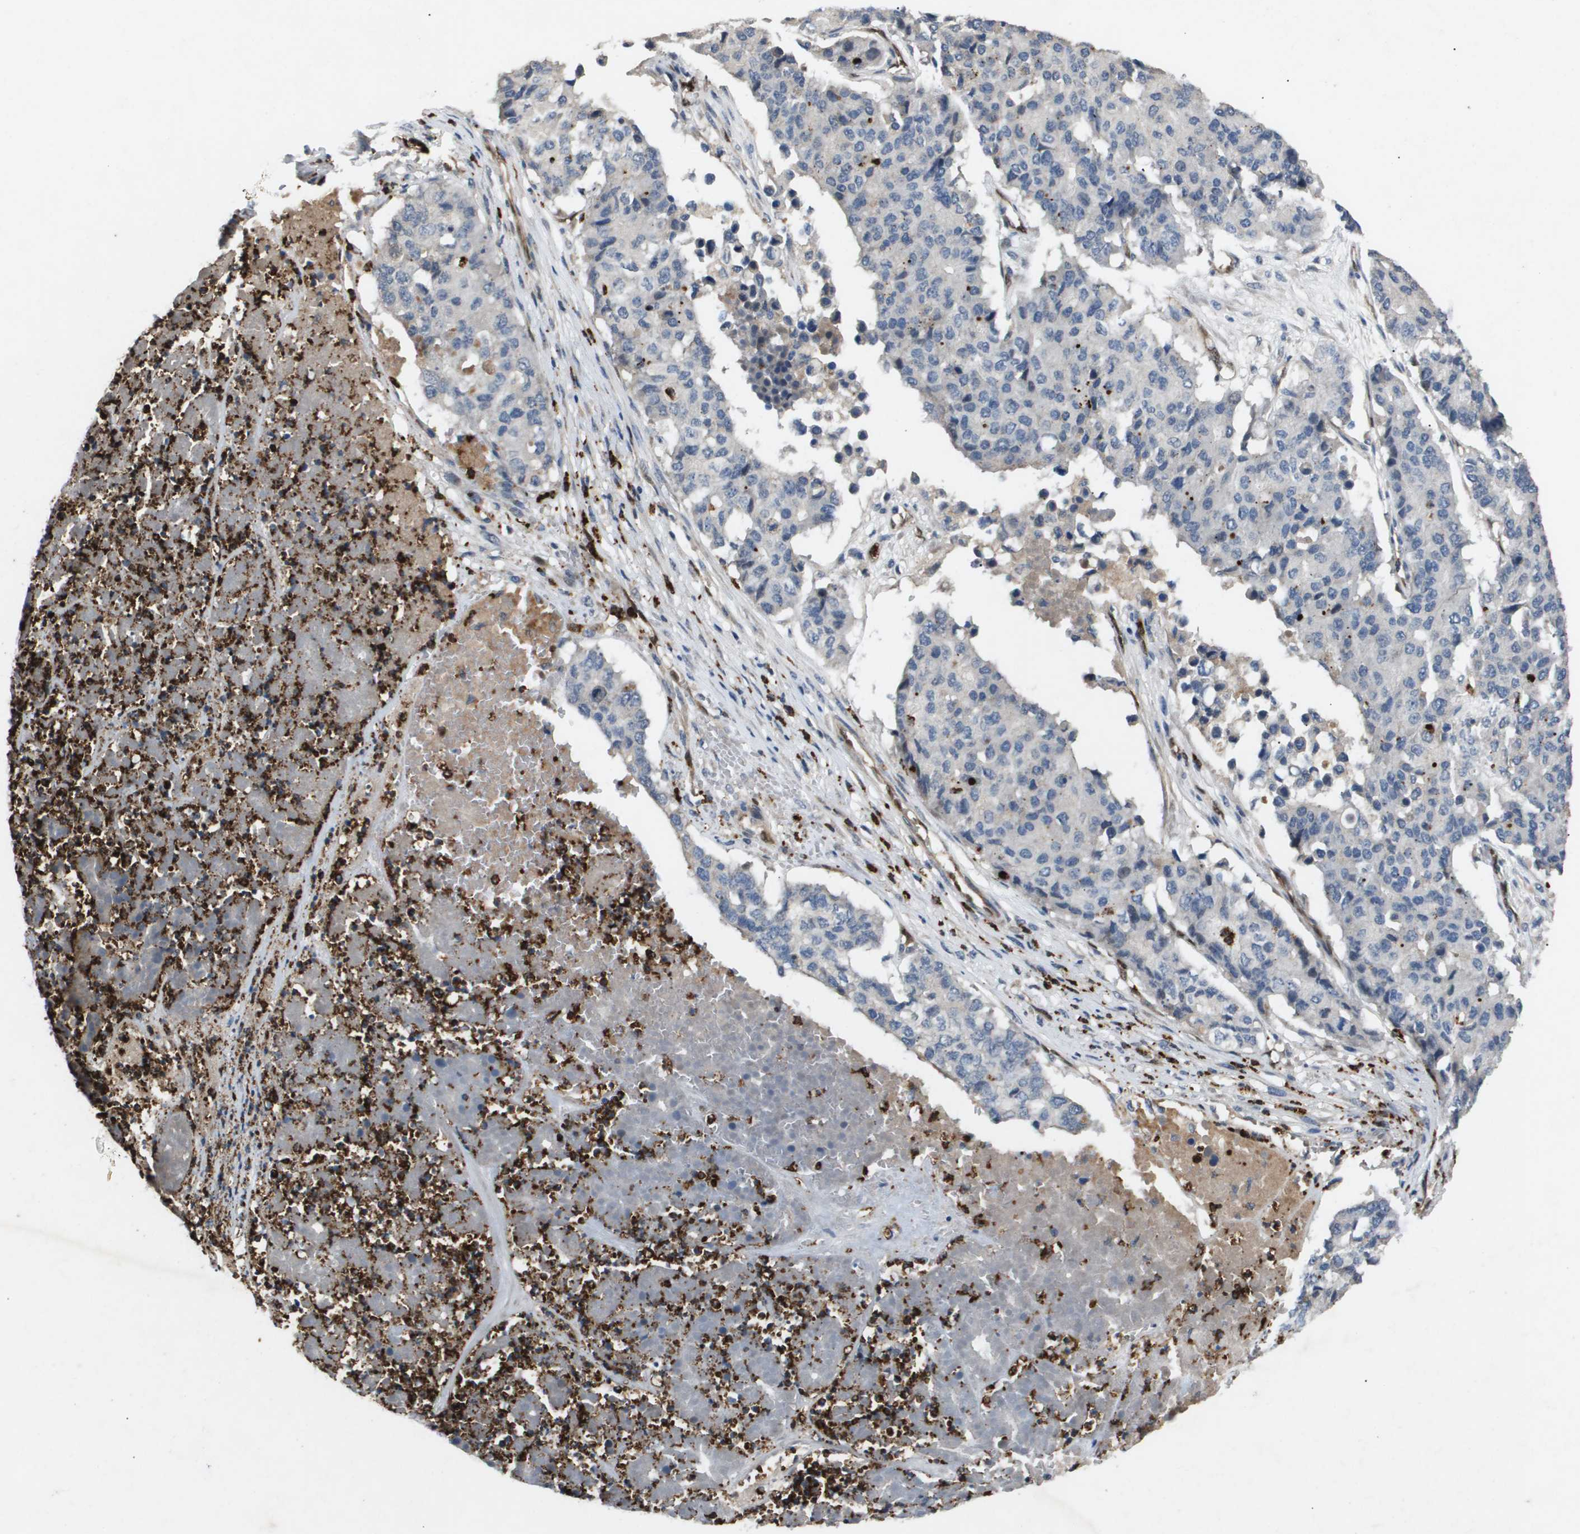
{"staining": {"intensity": "negative", "quantity": "none", "location": "none"}, "tissue": "pancreatic cancer", "cell_type": "Tumor cells", "image_type": "cancer", "snomed": [{"axis": "morphology", "description": "Adenocarcinoma, NOS"}, {"axis": "topography", "description": "Pancreas"}], "caption": "IHC of pancreatic cancer displays no positivity in tumor cells.", "gene": "ERG", "patient": {"sex": "male", "age": 50}}